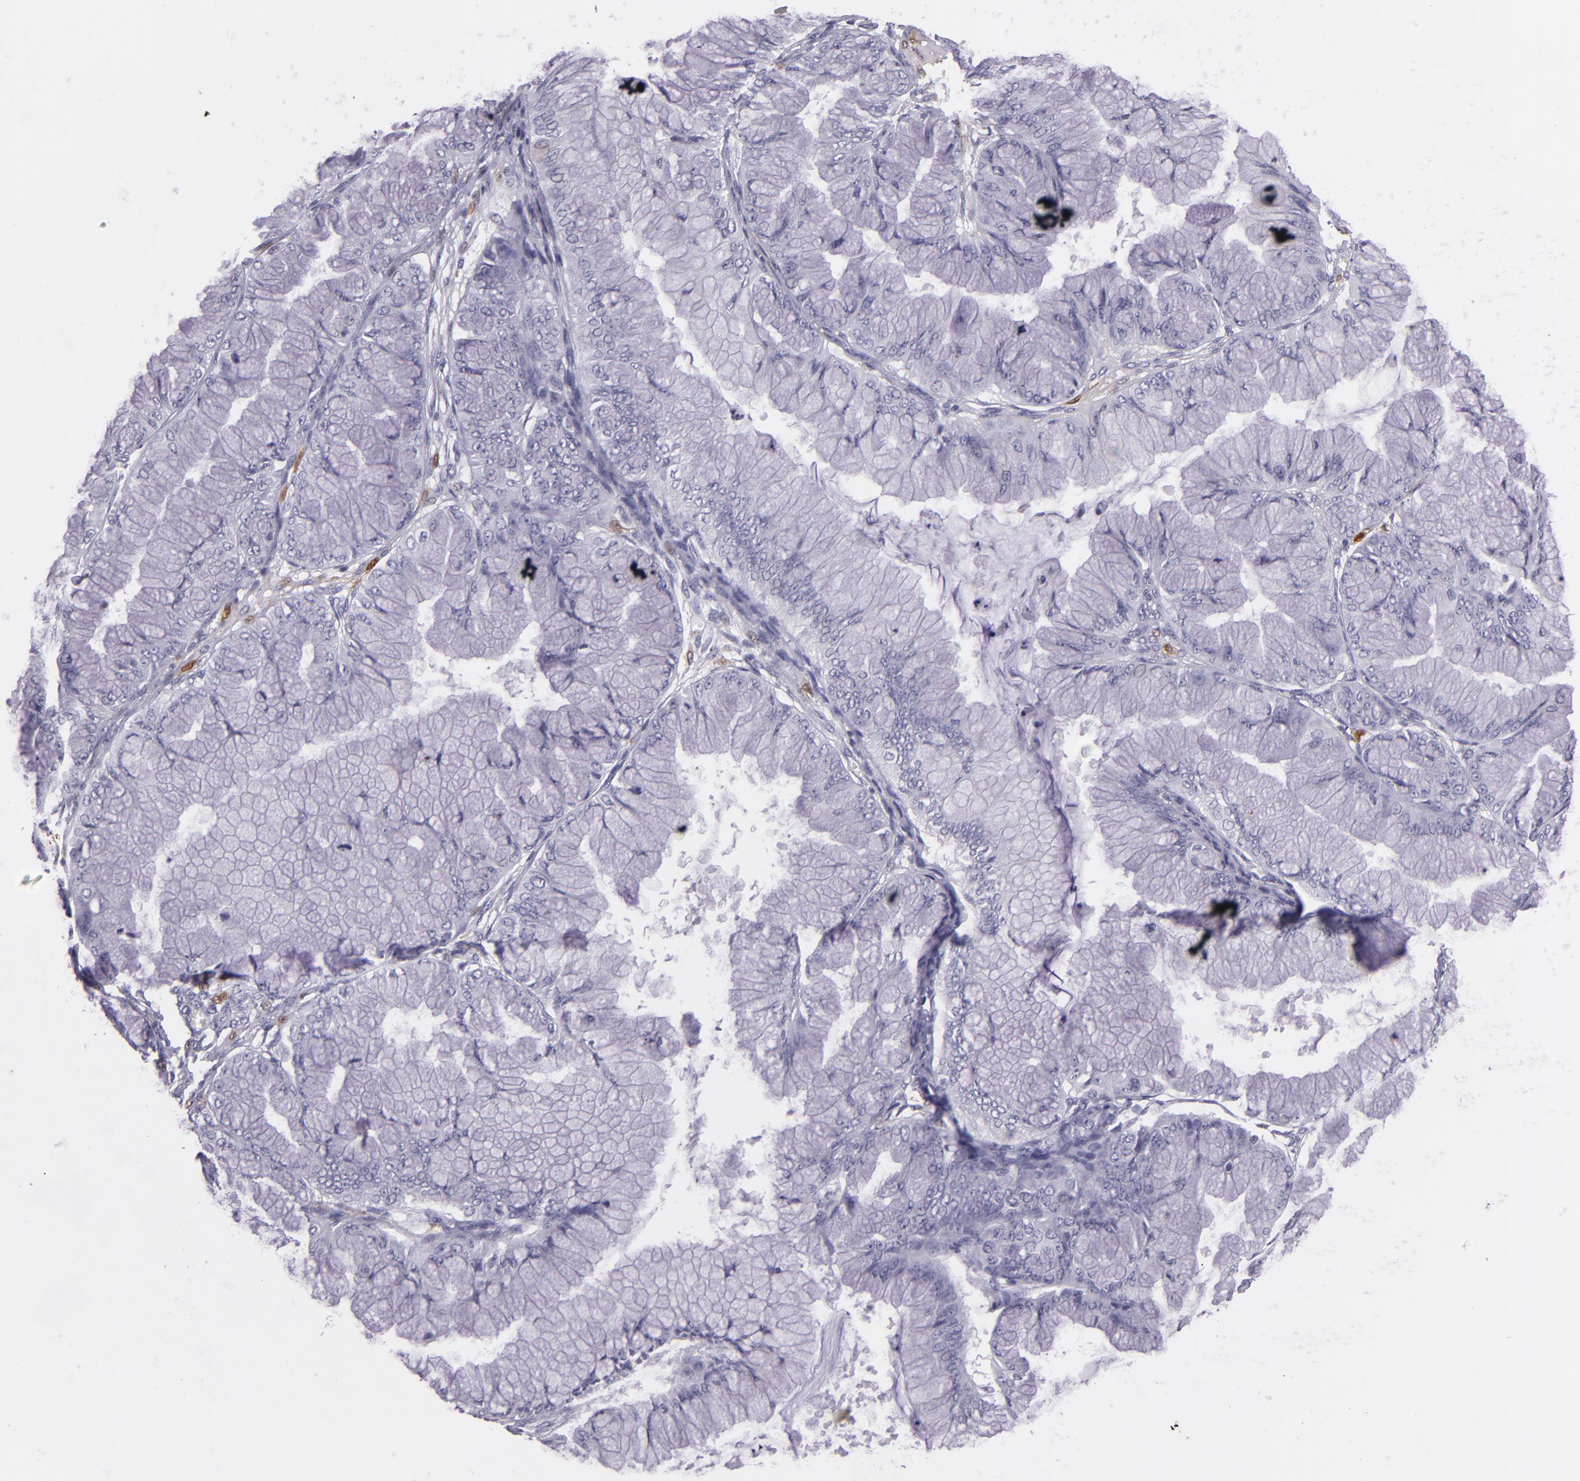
{"staining": {"intensity": "negative", "quantity": "none", "location": "none"}, "tissue": "ovarian cancer", "cell_type": "Tumor cells", "image_type": "cancer", "snomed": [{"axis": "morphology", "description": "Cystadenocarcinoma, mucinous, NOS"}, {"axis": "topography", "description": "Ovary"}], "caption": "This is a micrograph of IHC staining of ovarian cancer (mucinous cystadenocarcinoma), which shows no positivity in tumor cells.", "gene": "MT1A", "patient": {"sex": "female", "age": 63}}